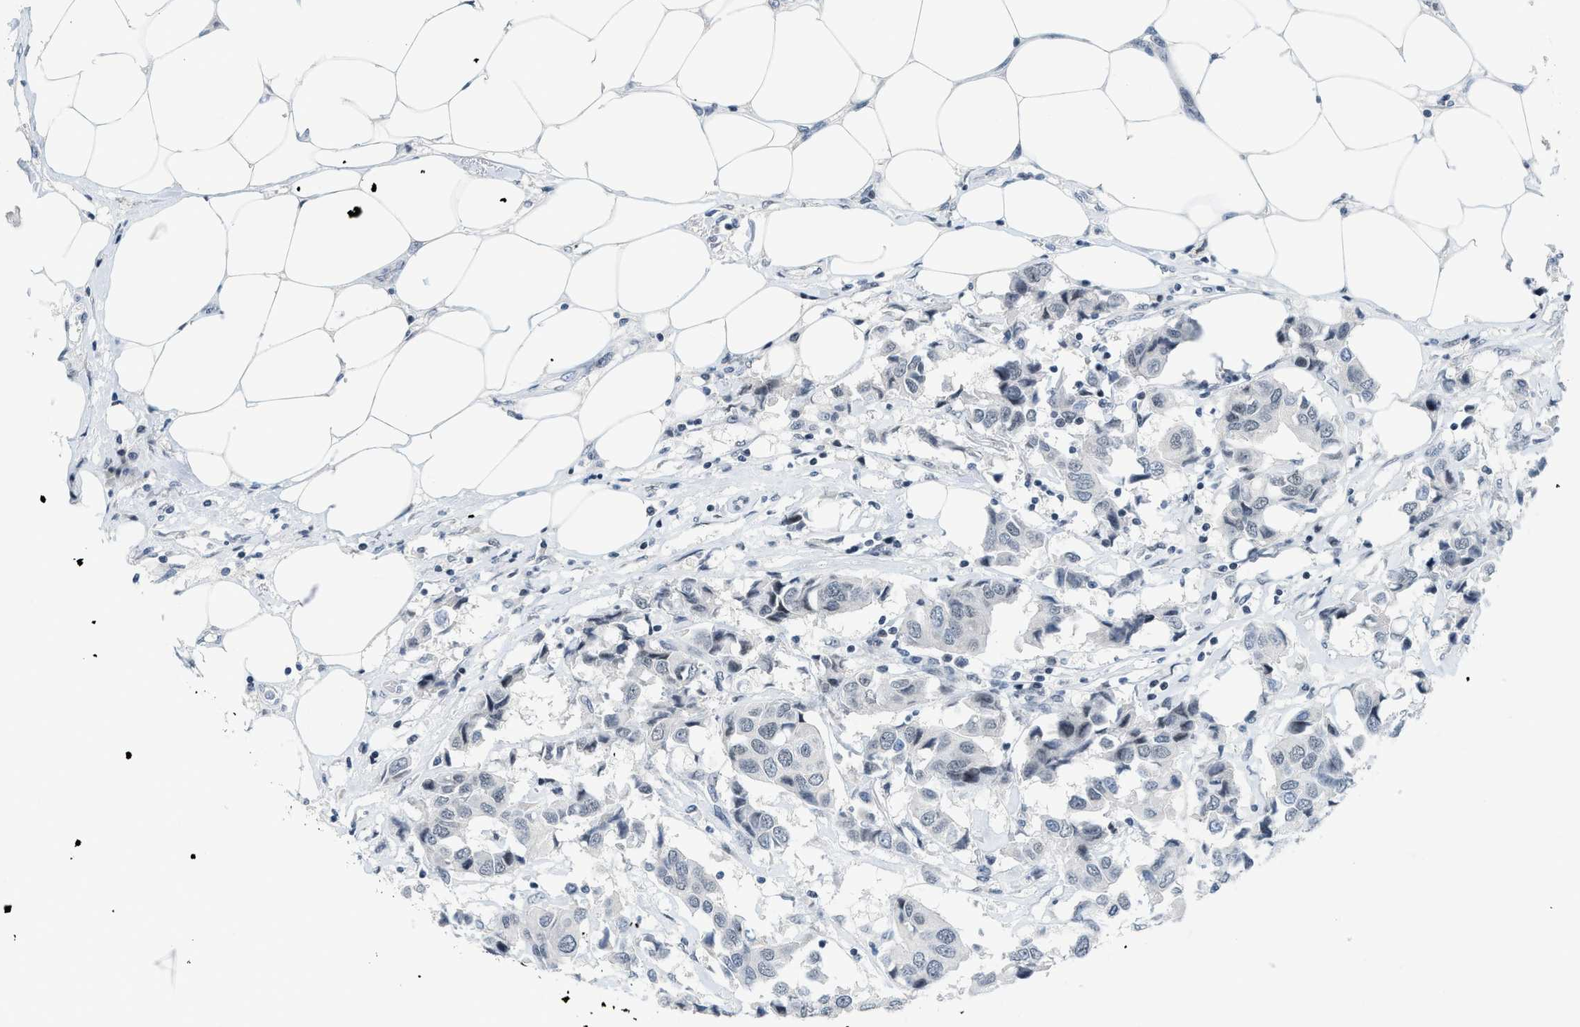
{"staining": {"intensity": "negative", "quantity": "none", "location": "none"}, "tissue": "breast cancer", "cell_type": "Tumor cells", "image_type": "cancer", "snomed": [{"axis": "morphology", "description": "Duct carcinoma"}, {"axis": "topography", "description": "Breast"}], "caption": "A micrograph of breast cancer stained for a protein demonstrates no brown staining in tumor cells.", "gene": "PBX1", "patient": {"sex": "female", "age": 80}}